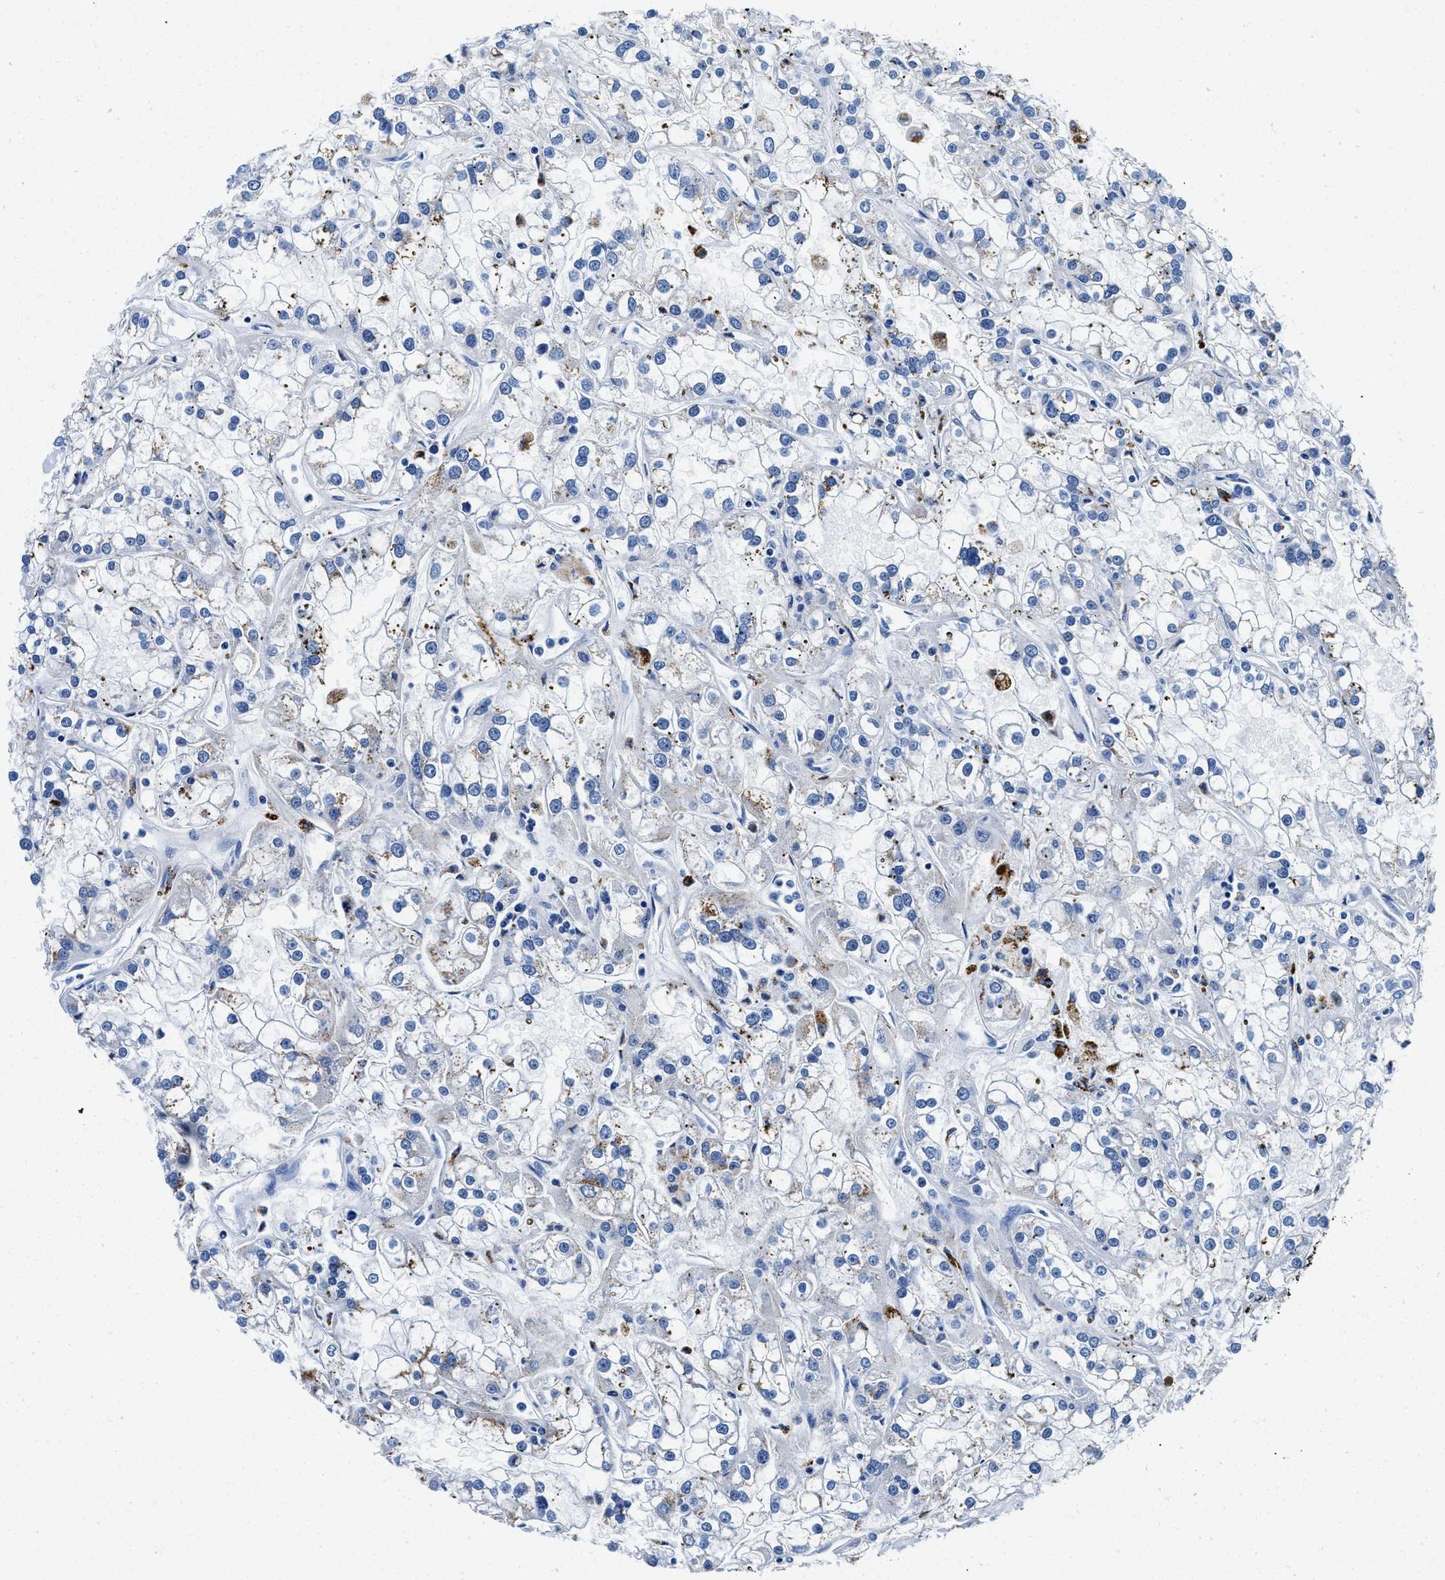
{"staining": {"intensity": "moderate", "quantity": "<25%", "location": "cytoplasmic/membranous"}, "tissue": "renal cancer", "cell_type": "Tumor cells", "image_type": "cancer", "snomed": [{"axis": "morphology", "description": "Adenocarcinoma, NOS"}, {"axis": "topography", "description": "Kidney"}], "caption": "The photomicrograph exhibits staining of renal cancer, revealing moderate cytoplasmic/membranous protein staining (brown color) within tumor cells.", "gene": "OR14K1", "patient": {"sex": "female", "age": 52}}